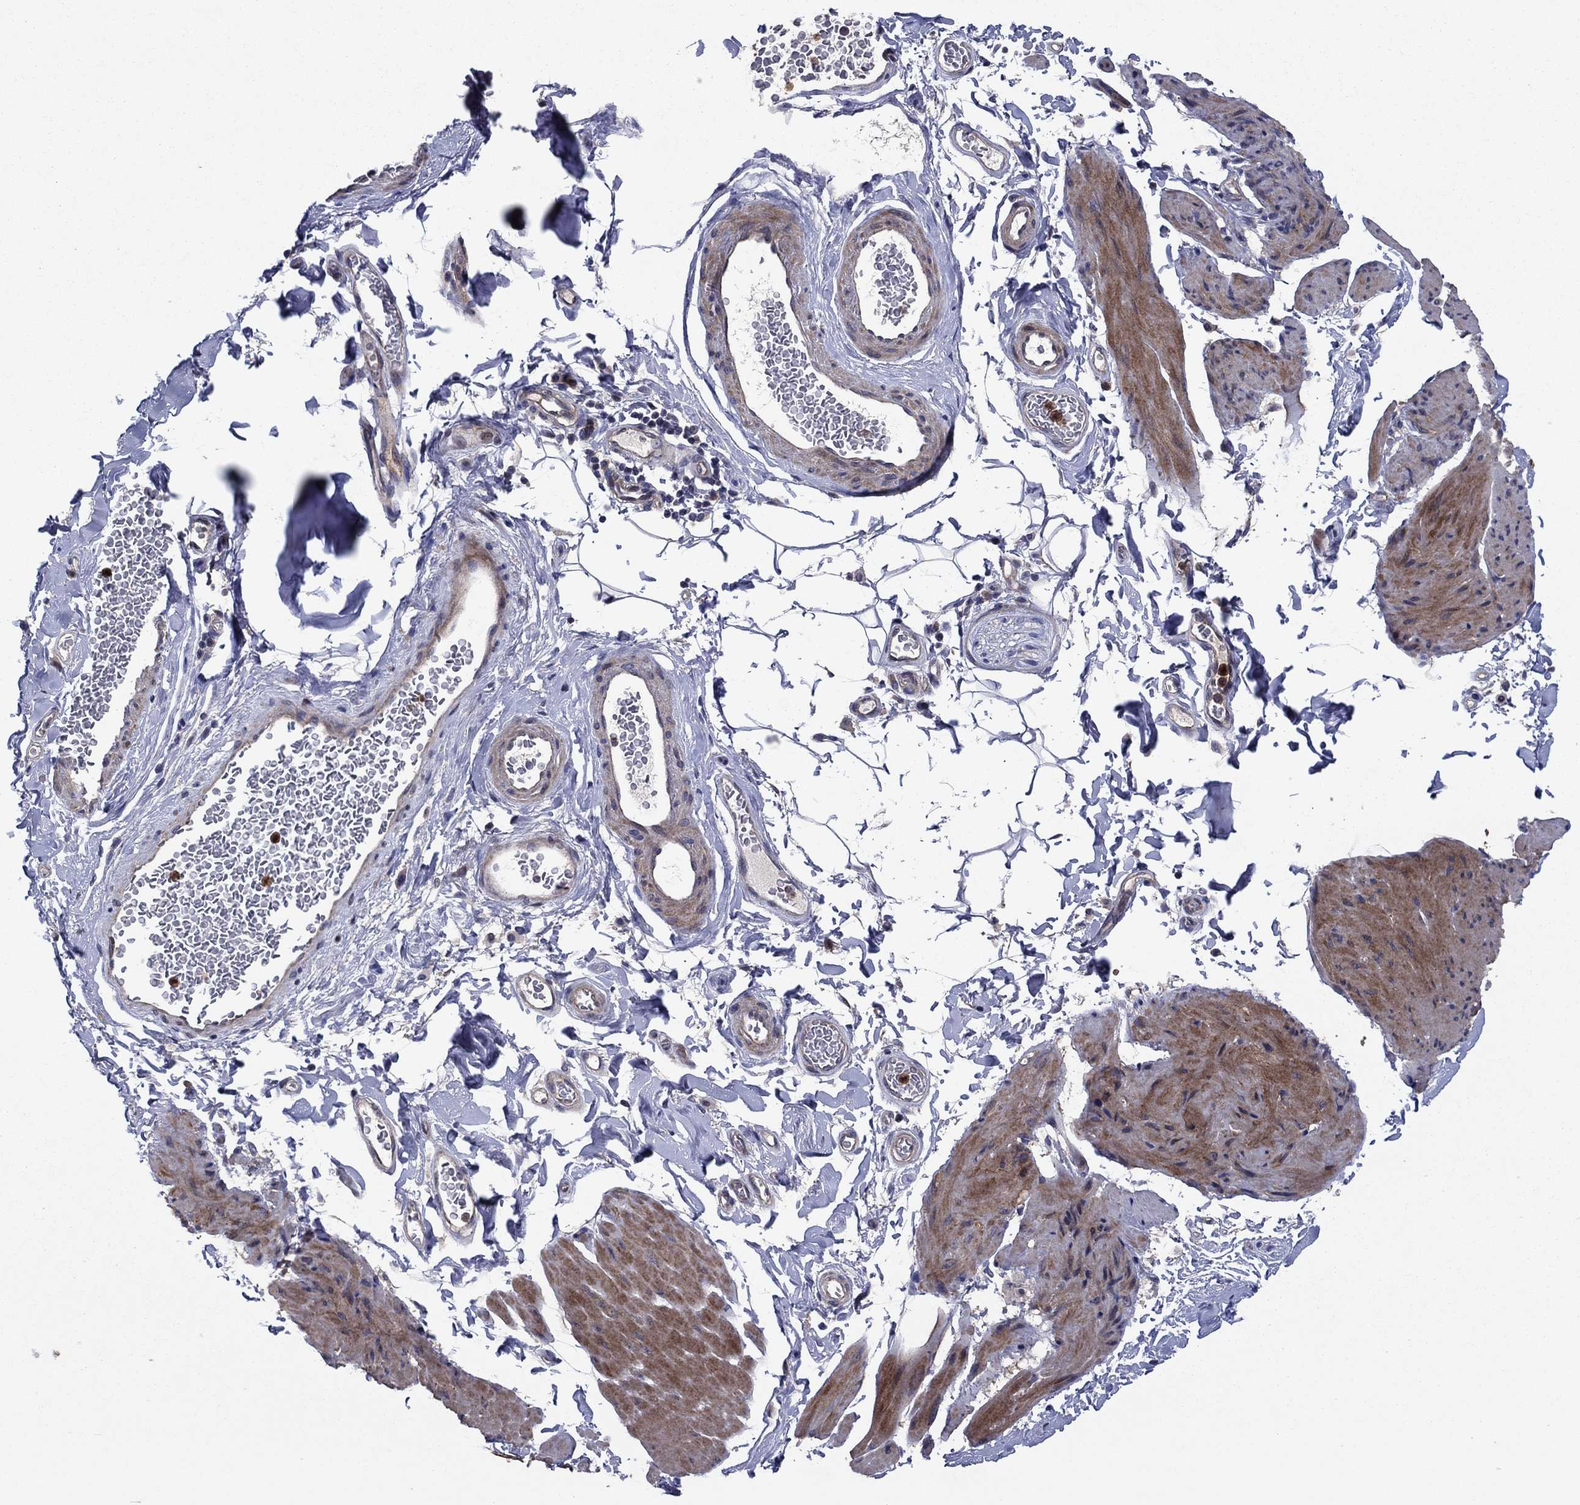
{"staining": {"intensity": "moderate", "quantity": "25%-75%", "location": "cytoplasmic/membranous"}, "tissue": "smooth muscle", "cell_type": "Smooth muscle cells", "image_type": "normal", "snomed": [{"axis": "morphology", "description": "Normal tissue, NOS"}, {"axis": "topography", "description": "Adipose tissue"}, {"axis": "topography", "description": "Smooth muscle"}, {"axis": "topography", "description": "Peripheral nerve tissue"}], "caption": "Human smooth muscle stained with a brown dye demonstrates moderate cytoplasmic/membranous positive staining in approximately 25%-75% of smooth muscle cells.", "gene": "MSRB1", "patient": {"sex": "male", "age": 83}}